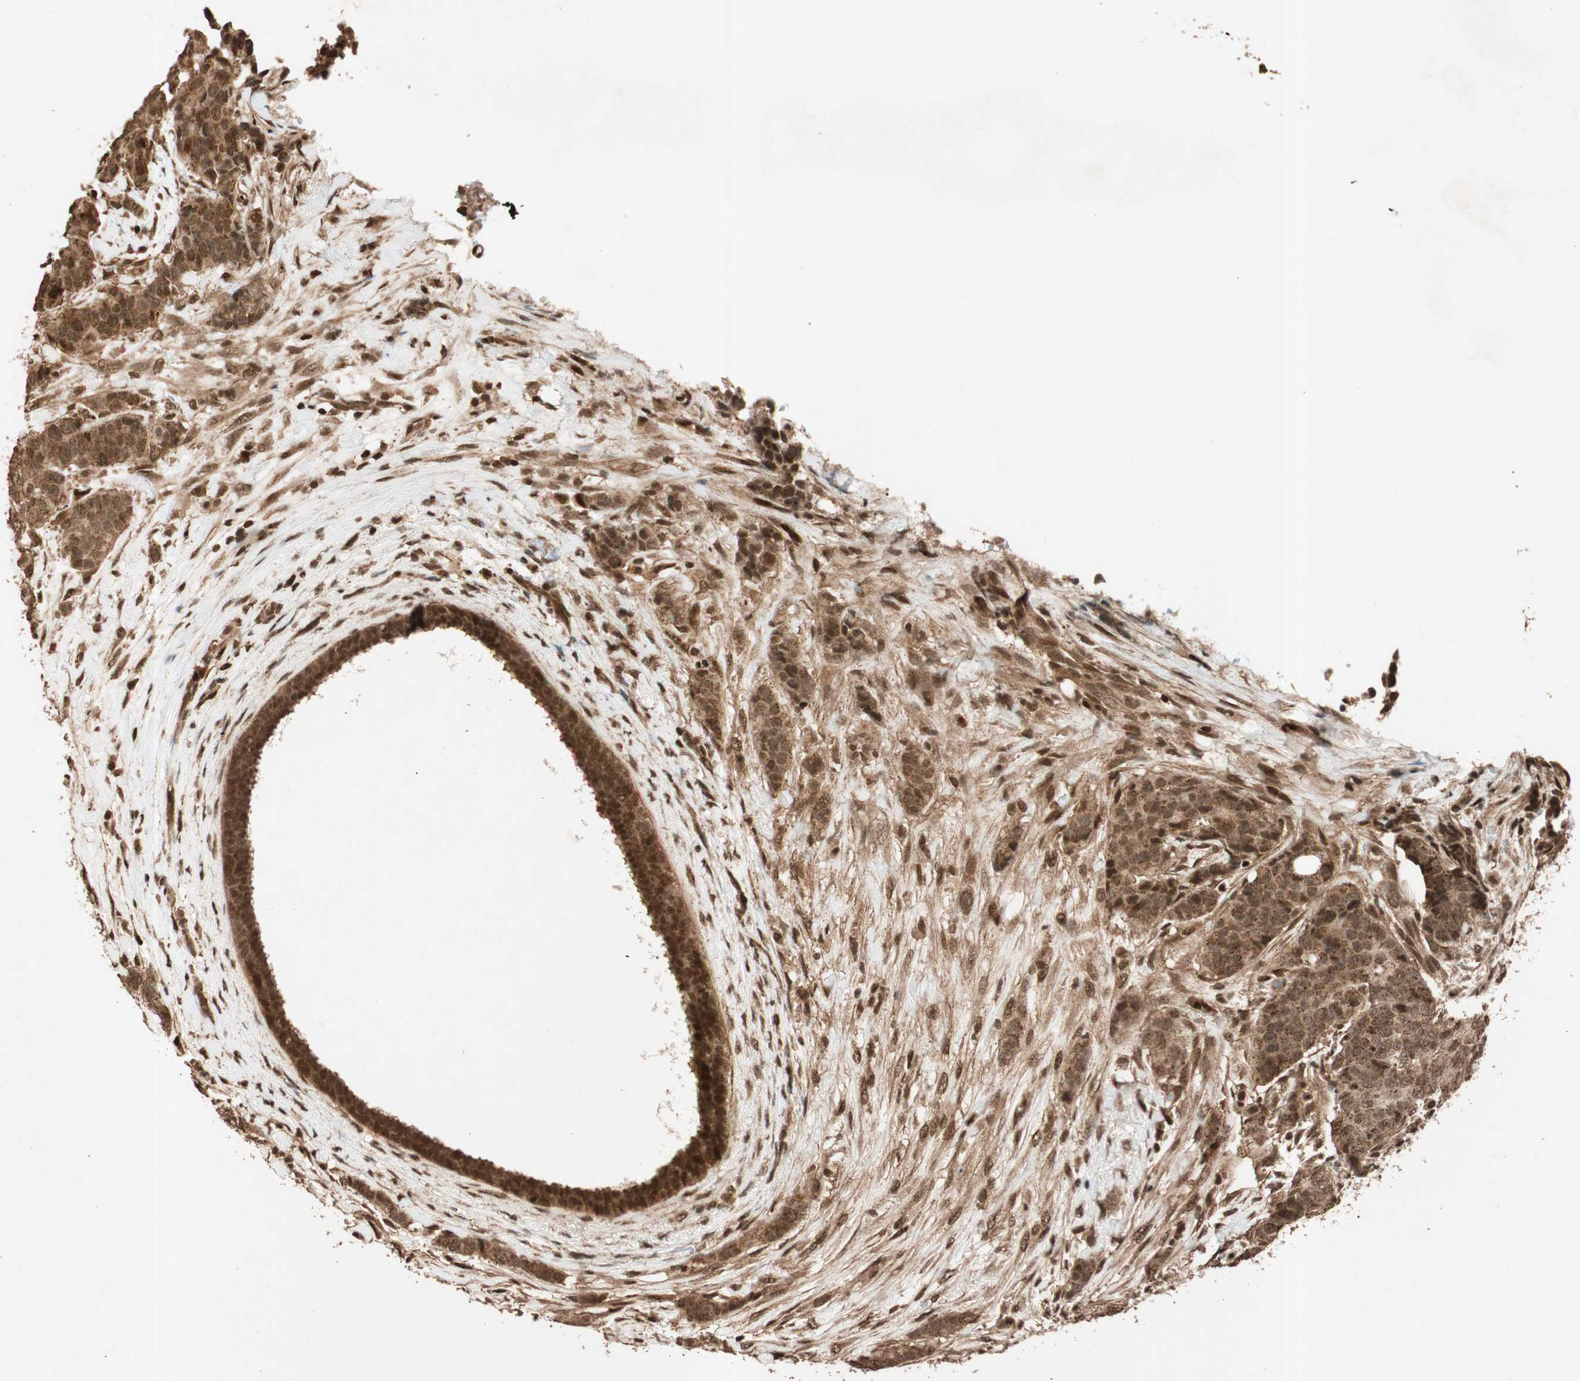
{"staining": {"intensity": "moderate", "quantity": ">75%", "location": "cytoplasmic/membranous"}, "tissue": "breast cancer", "cell_type": "Tumor cells", "image_type": "cancer", "snomed": [{"axis": "morphology", "description": "Duct carcinoma"}, {"axis": "topography", "description": "Breast"}], "caption": "The image demonstrates immunohistochemical staining of breast cancer. There is moderate cytoplasmic/membranous staining is seen in approximately >75% of tumor cells.", "gene": "ALKBH5", "patient": {"sex": "female", "age": 40}}